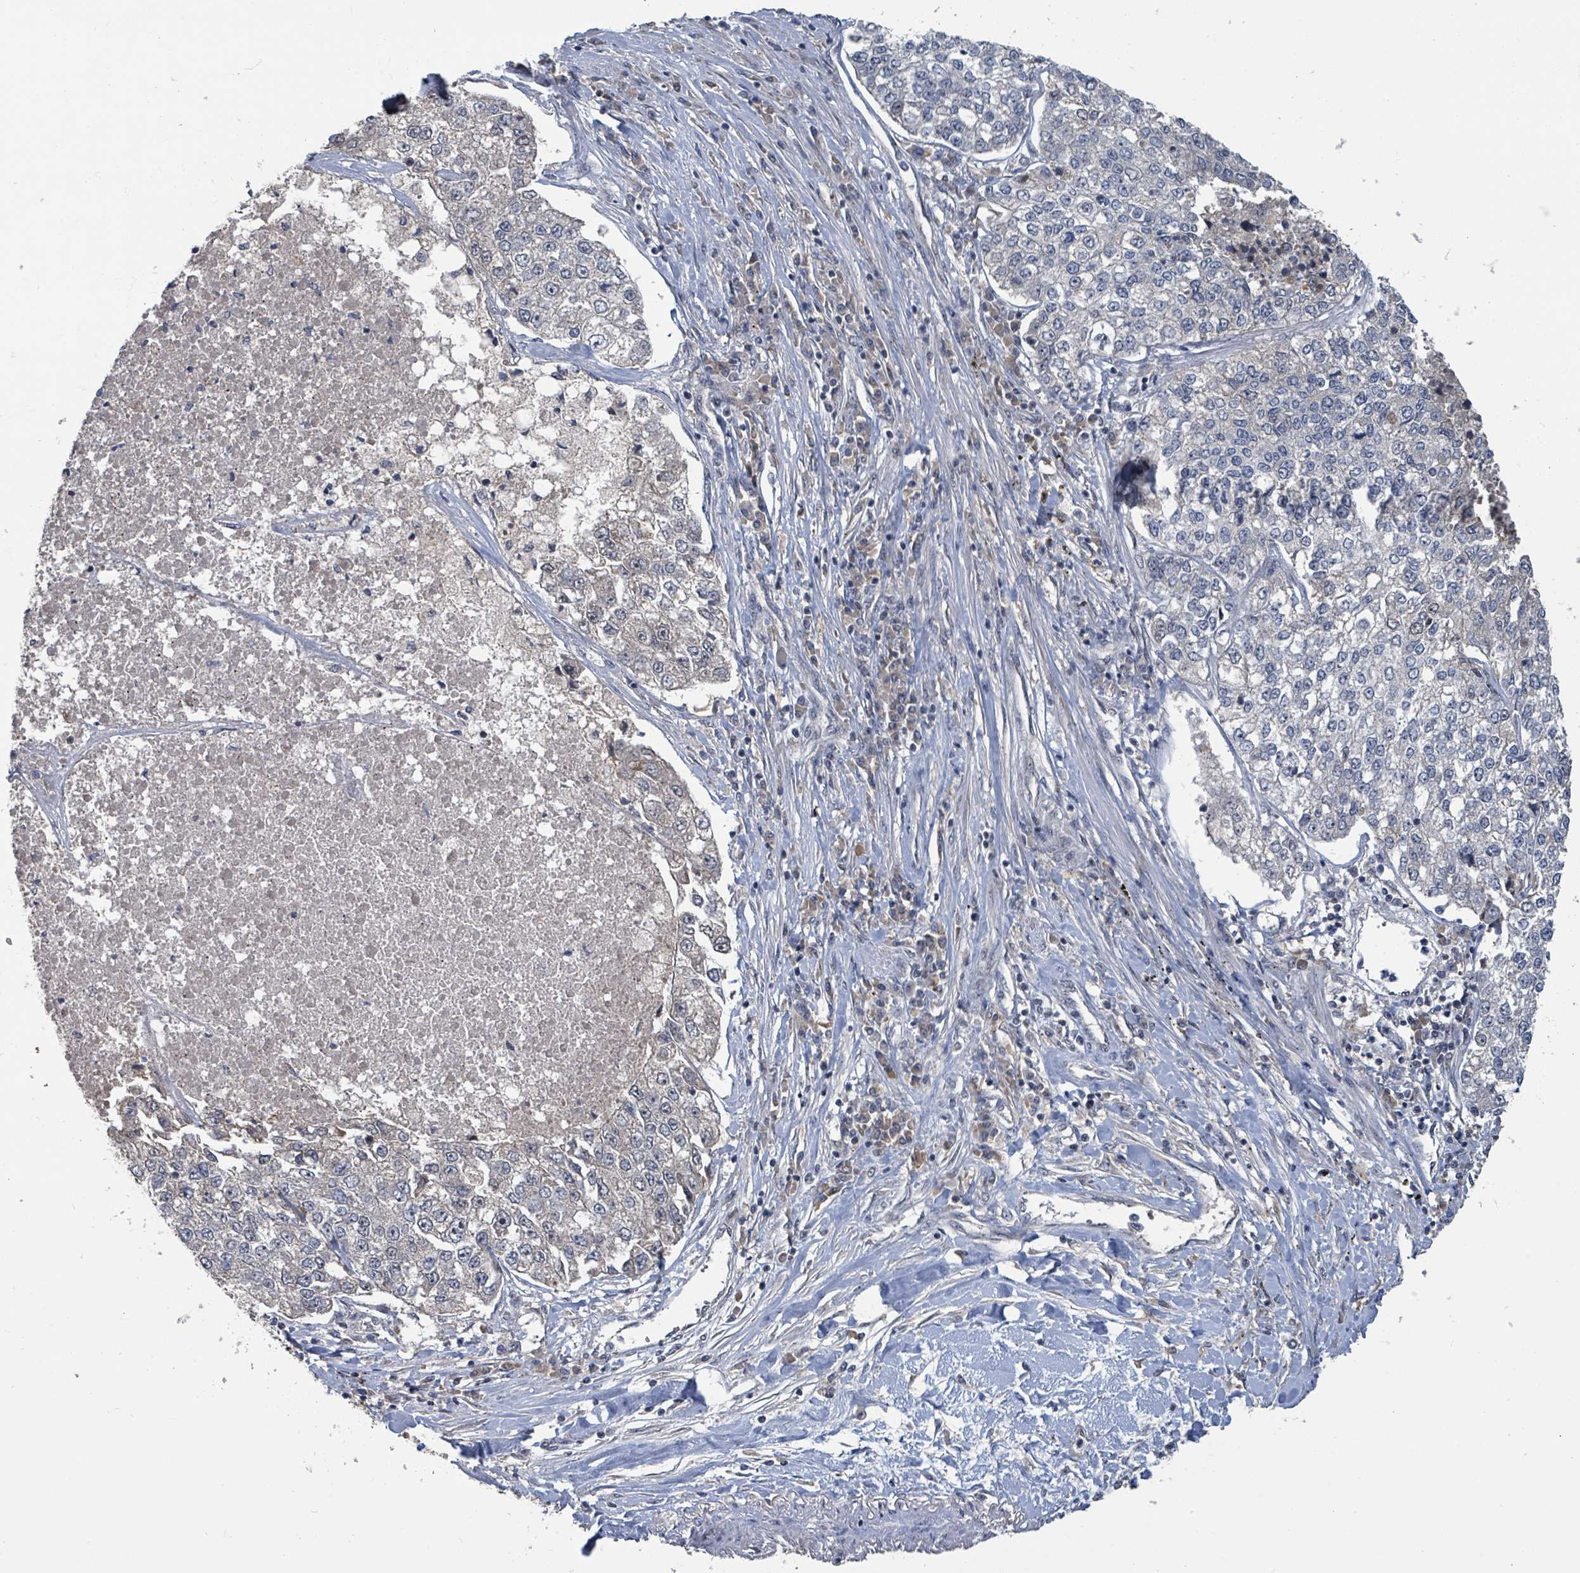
{"staining": {"intensity": "negative", "quantity": "none", "location": "none"}, "tissue": "lung cancer", "cell_type": "Tumor cells", "image_type": "cancer", "snomed": [{"axis": "morphology", "description": "Adenocarcinoma, NOS"}, {"axis": "topography", "description": "Lung"}], "caption": "Immunohistochemistry (IHC) histopathology image of neoplastic tissue: human lung cancer stained with DAB shows no significant protein positivity in tumor cells.", "gene": "ZBTB14", "patient": {"sex": "male", "age": 49}}